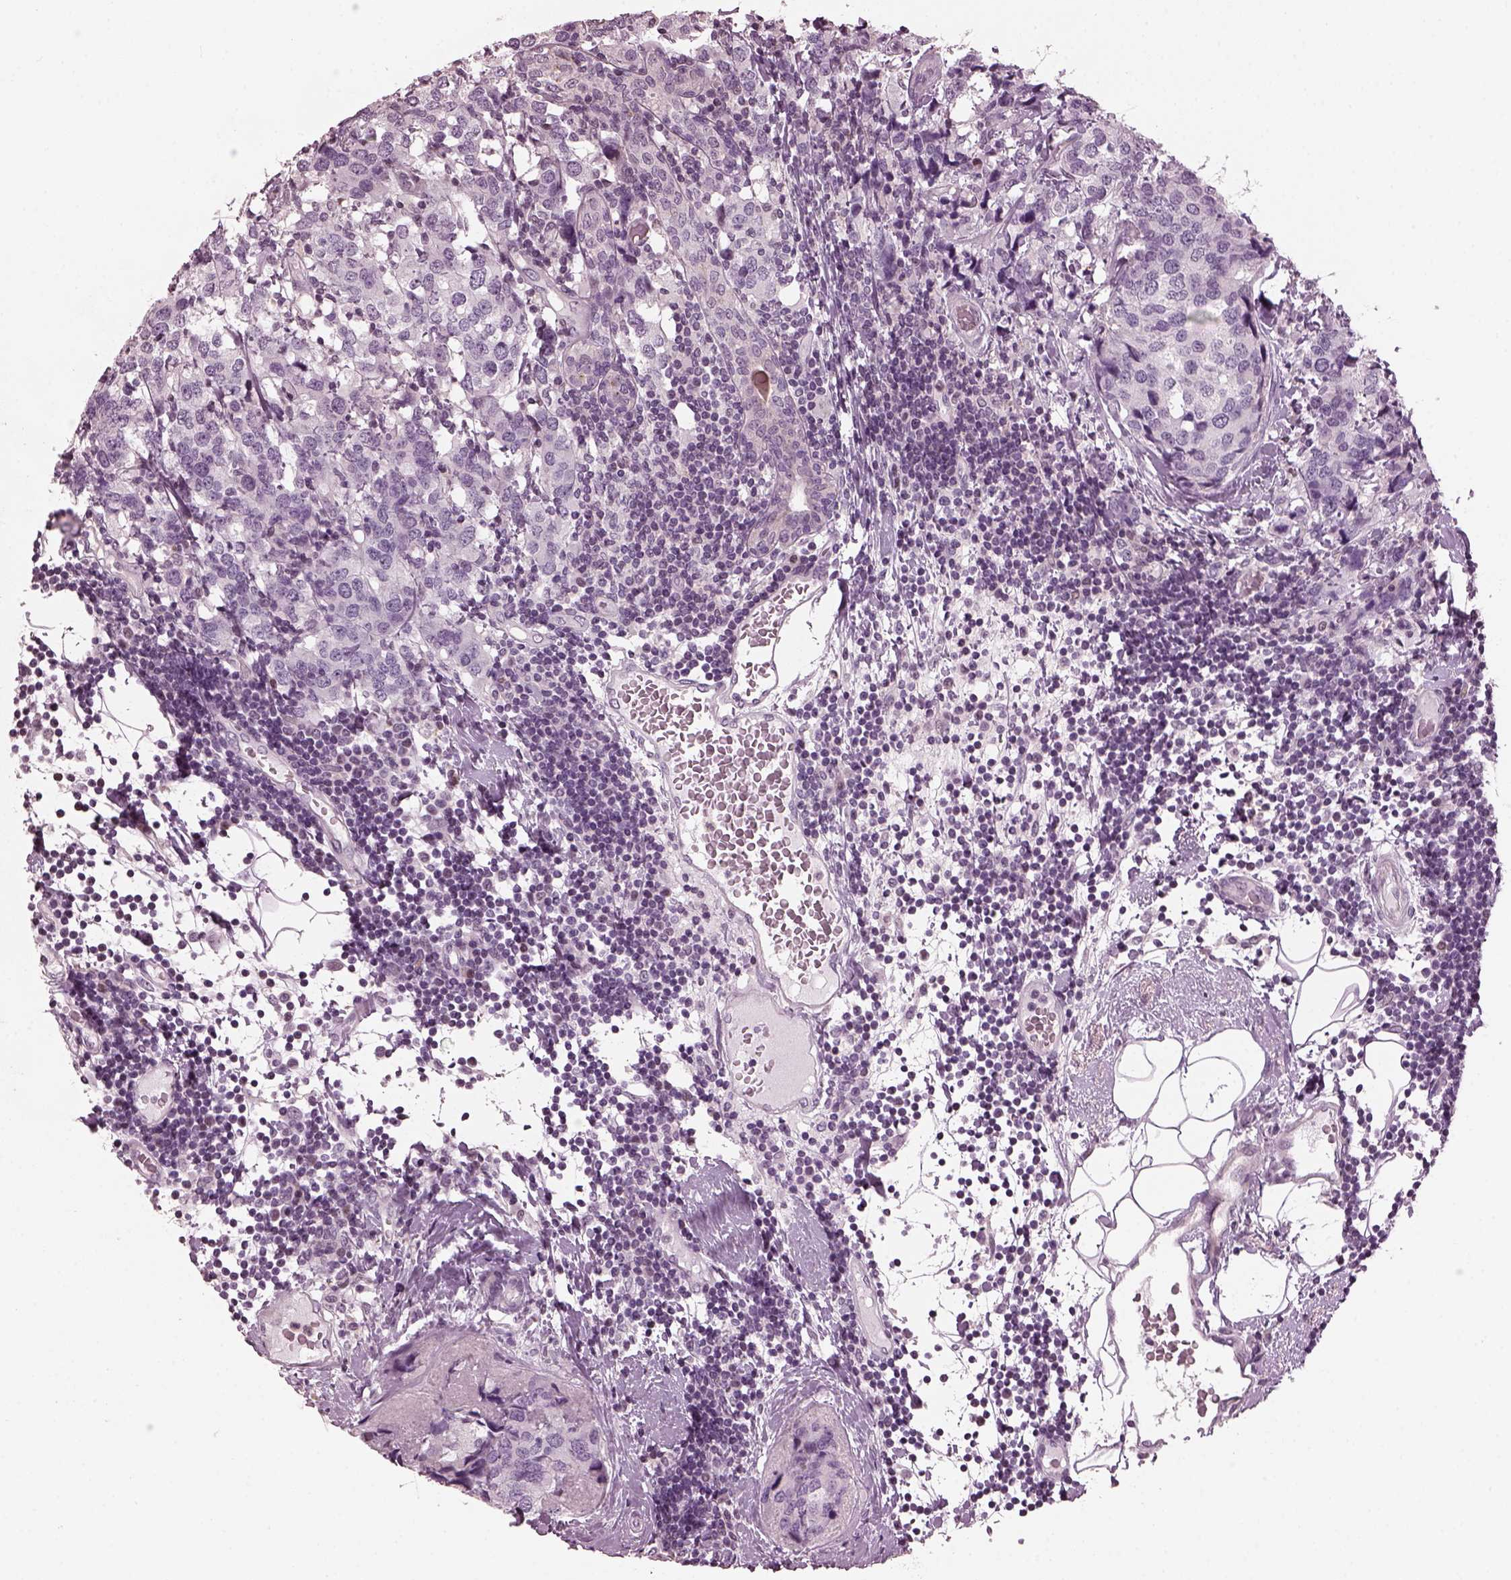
{"staining": {"intensity": "negative", "quantity": "none", "location": "none"}, "tissue": "breast cancer", "cell_type": "Tumor cells", "image_type": "cancer", "snomed": [{"axis": "morphology", "description": "Lobular carcinoma"}, {"axis": "topography", "description": "Breast"}], "caption": "Immunohistochemistry photomicrograph of breast cancer stained for a protein (brown), which demonstrates no staining in tumor cells.", "gene": "BFSP1", "patient": {"sex": "female", "age": 59}}